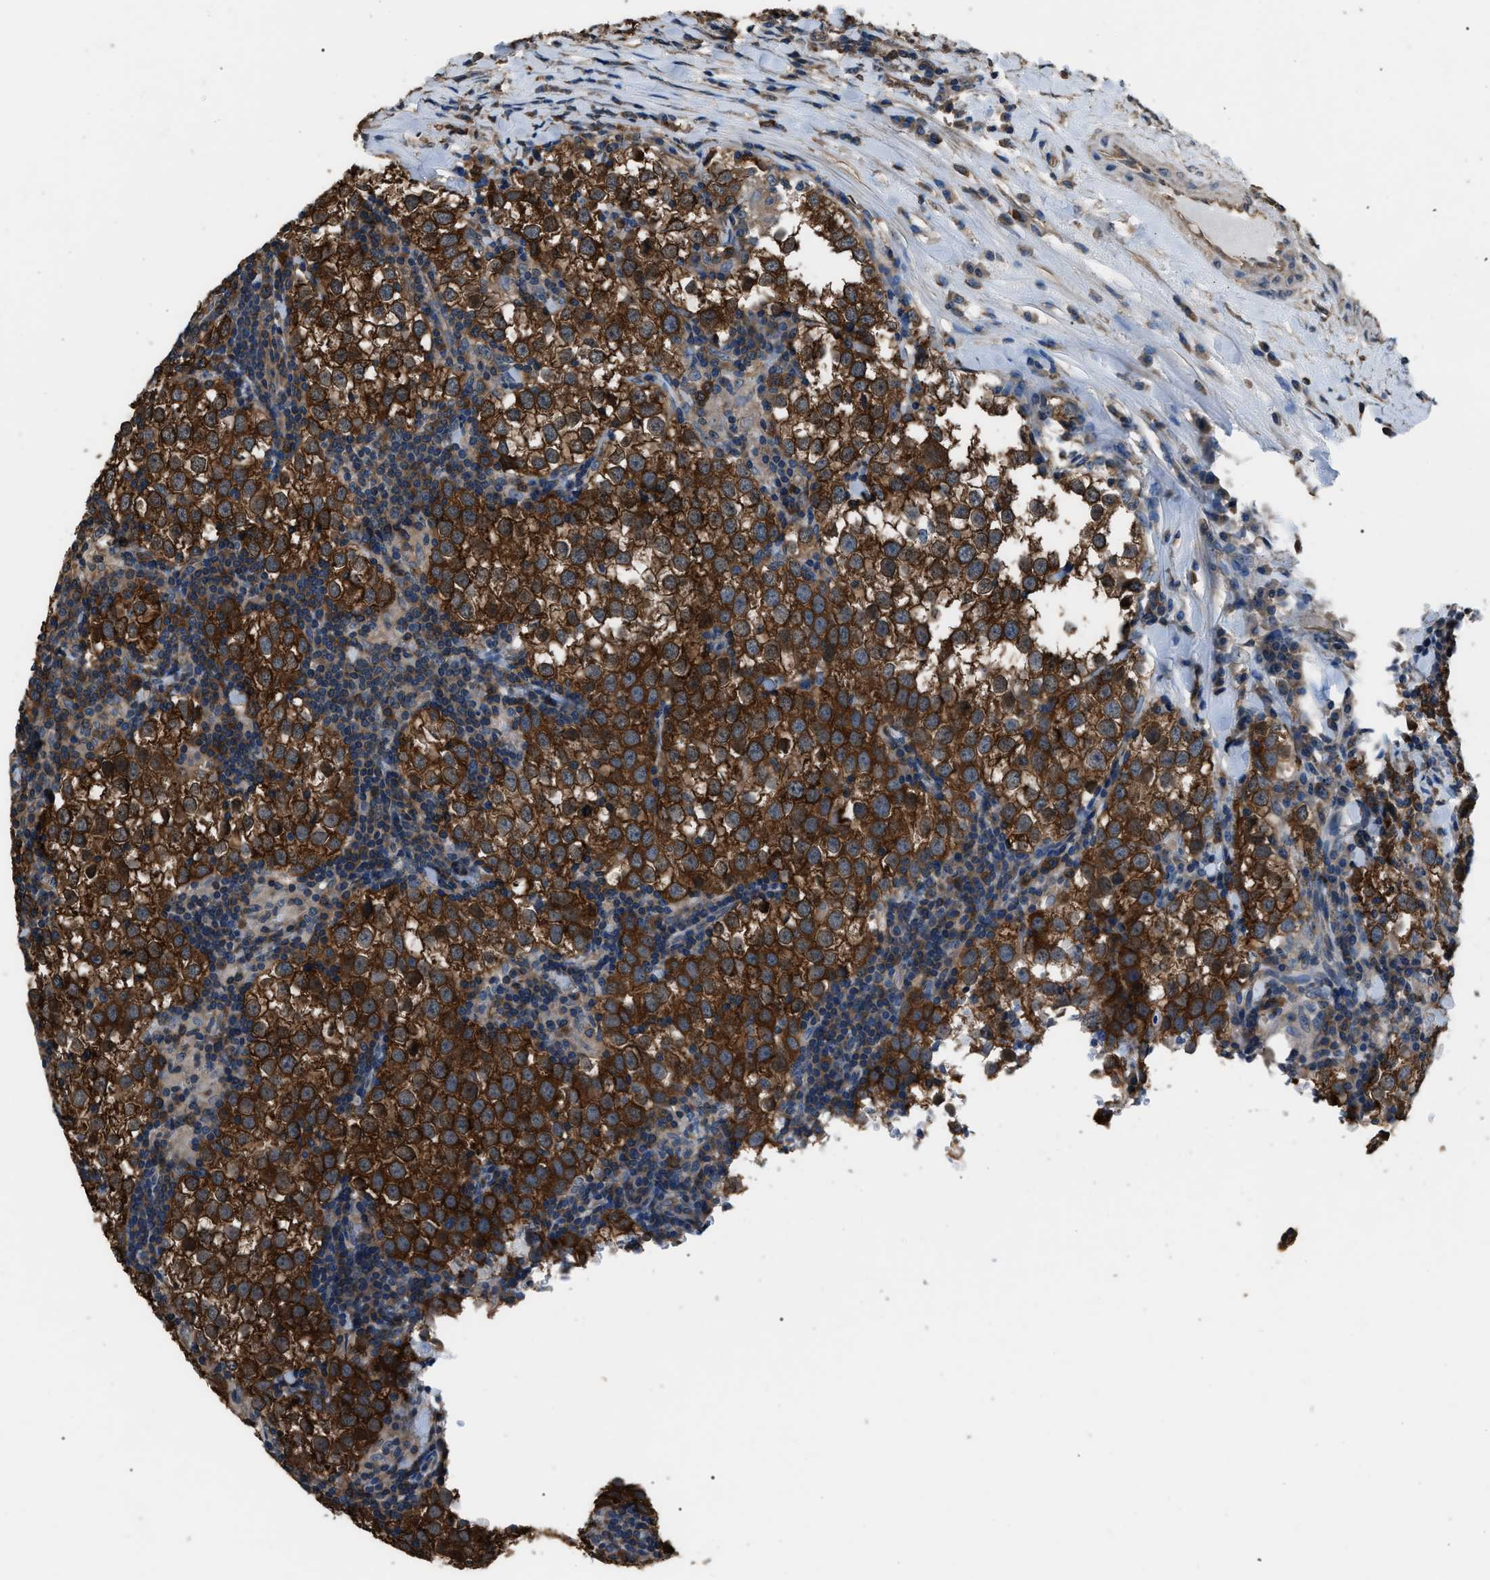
{"staining": {"intensity": "strong", "quantity": ">75%", "location": "cytoplasmic/membranous"}, "tissue": "testis cancer", "cell_type": "Tumor cells", "image_type": "cancer", "snomed": [{"axis": "morphology", "description": "Seminoma, NOS"}, {"axis": "morphology", "description": "Carcinoma, Embryonal, NOS"}, {"axis": "topography", "description": "Testis"}], "caption": "IHC (DAB (3,3'-diaminobenzidine)) staining of testis cancer (embryonal carcinoma) reveals strong cytoplasmic/membranous protein staining in approximately >75% of tumor cells.", "gene": "PDCD5", "patient": {"sex": "male", "age": 36}}